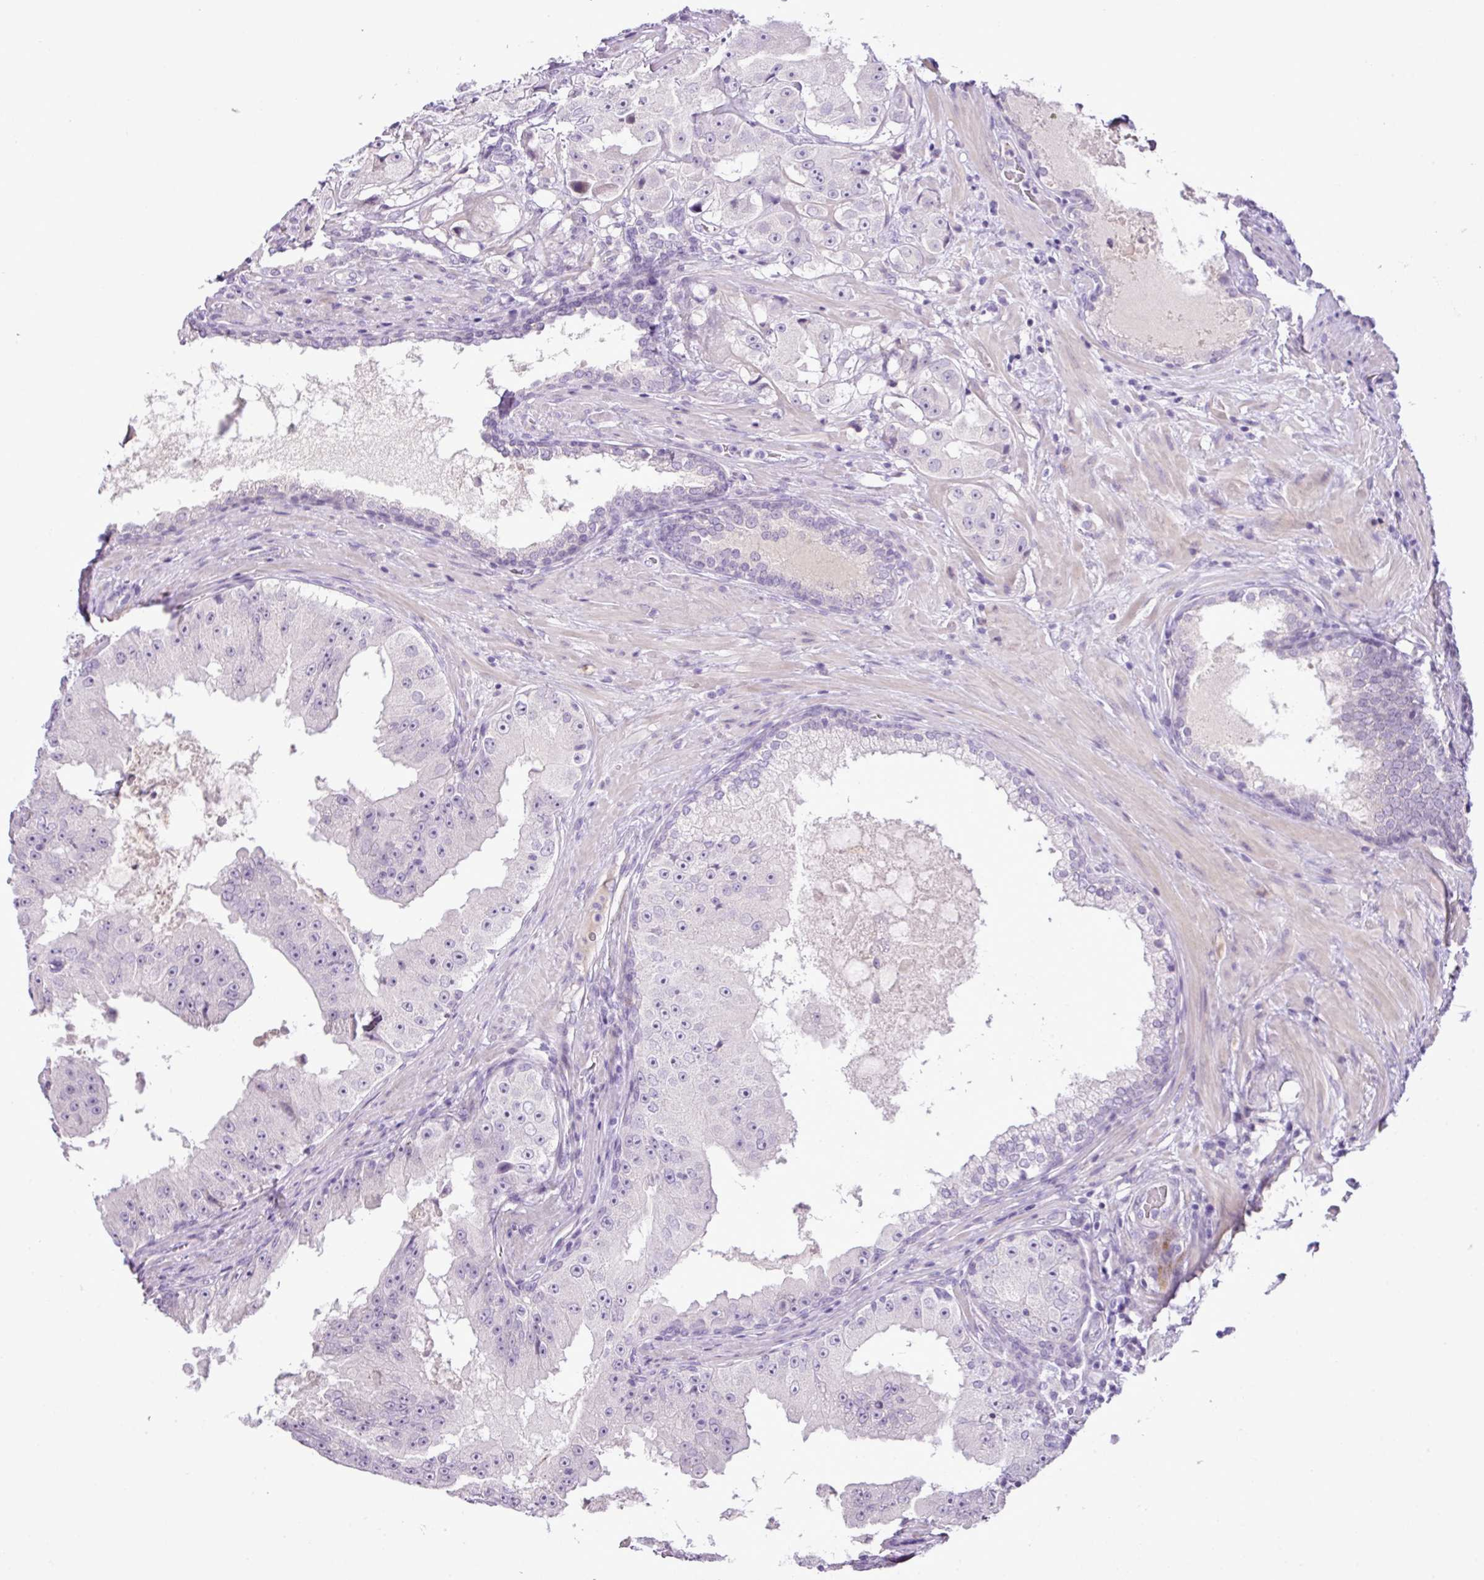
{"staining": {"intensity": "negative", "quantity": "none", "location": "none"}, "tissue": "prostate cancer", "cell_type": "Tumor cells", "image_type": "cancer", "snomed": [{"axis": "morphology", "description": "Adenocarcinoma, High grade"}, {"axis": "topography", "description": "Prostate"}], "caption": "Immunohistochemistry image of human prostate cancer stained for a protein (brown), which shows no expression in tumor cells.", "gene": "DNAJB13", "patient": {"sex": "male", "age": 73}}